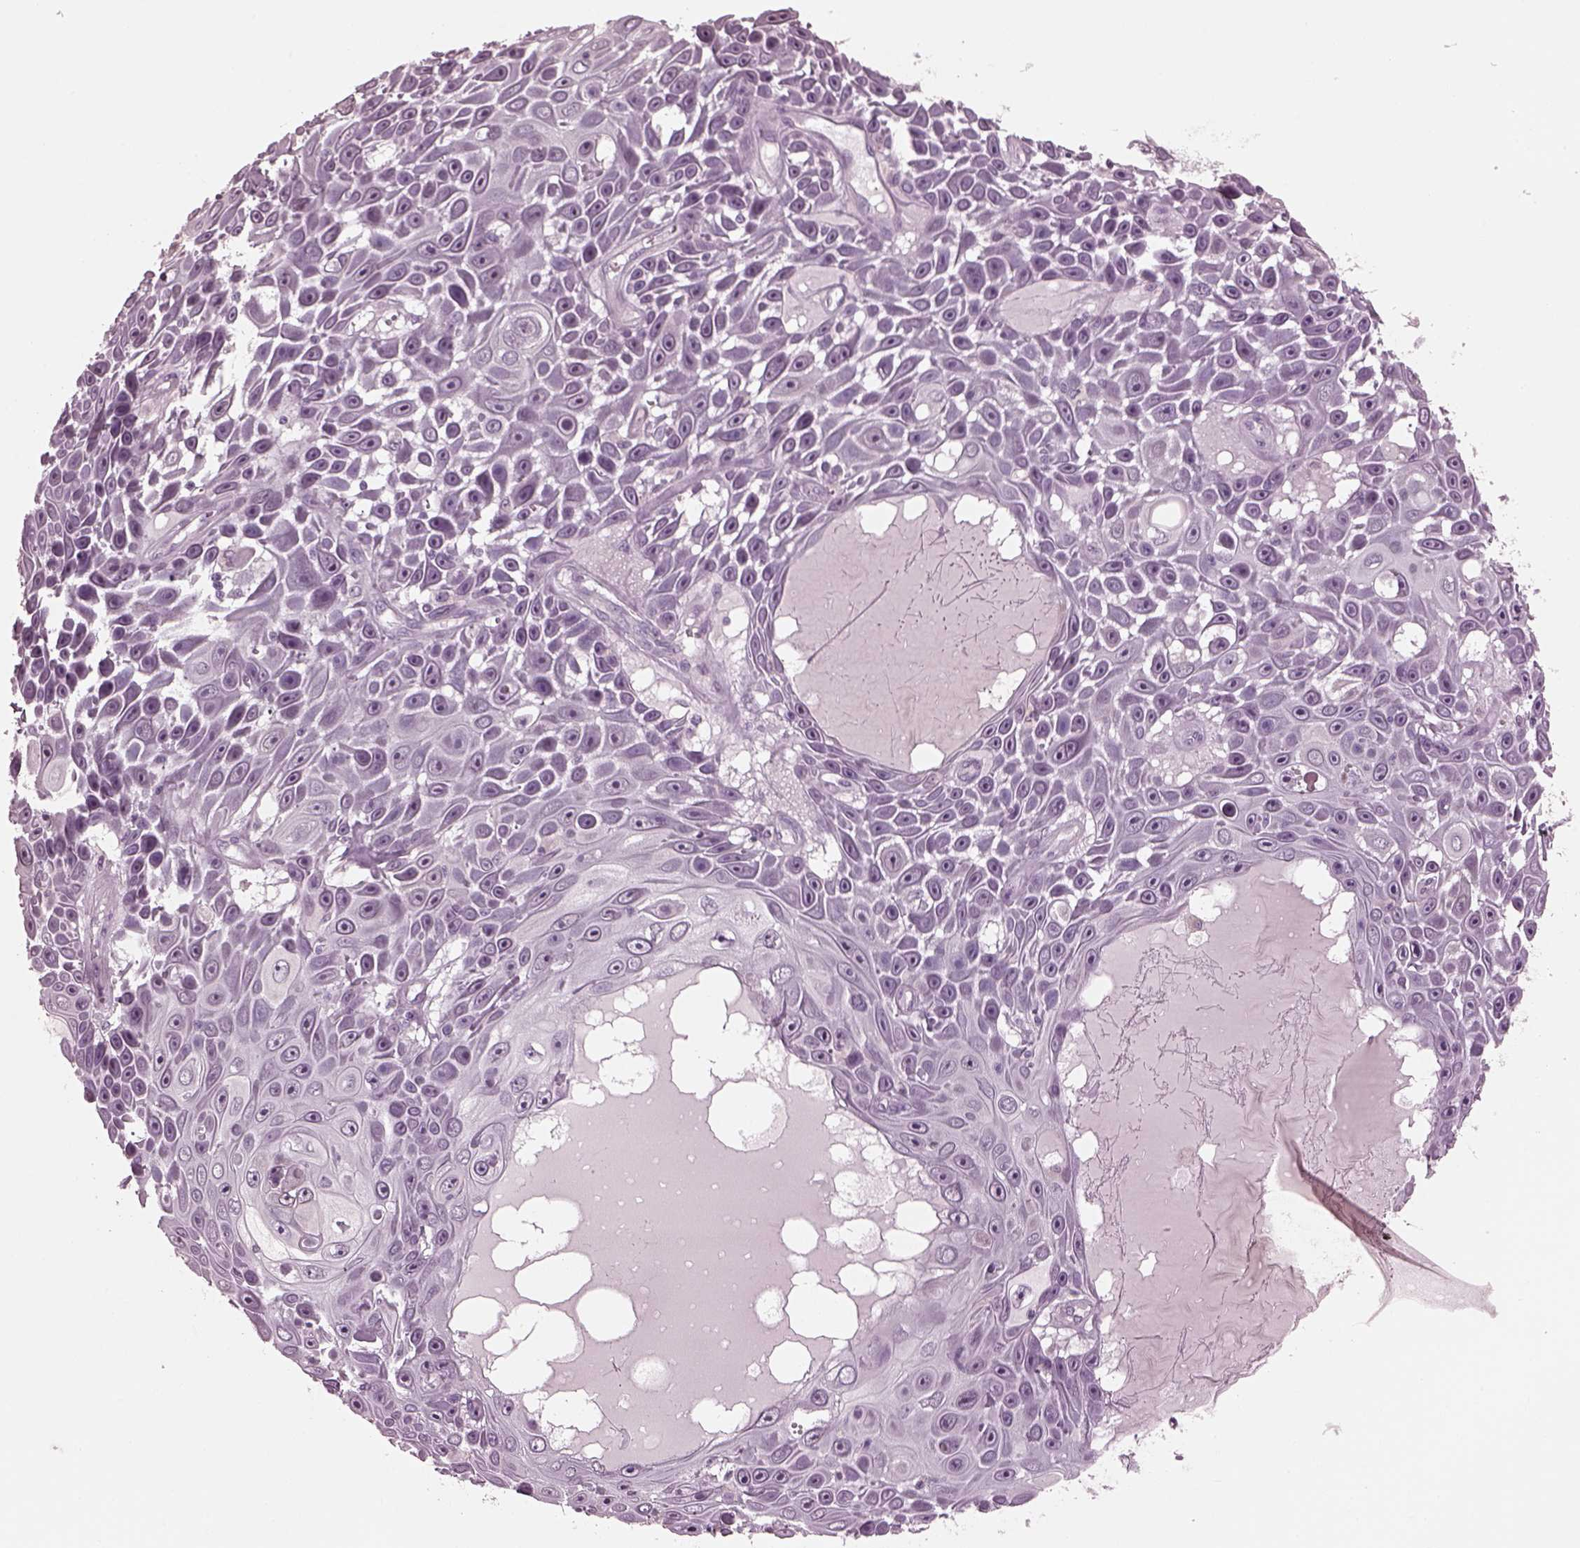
{"staining": {"intensity": "negative", "quantity": "none", "location": "none"}, "tissue": "skin cancer", "cell_type": "Tumor cells", "image_type": "cancer", "snomed": [{"axis": "morphology", "description": "Squamous cell carcinoma, NOS"}, {"axis": "topography", "description": "Skin"}], "caption": "Human skin cancer stained for a protein using immunohistochemistry (IHC) reveals no expression in tumor cells.", "gene": "SLC6A17", "patient": {"sex": "male", "age": 82}}